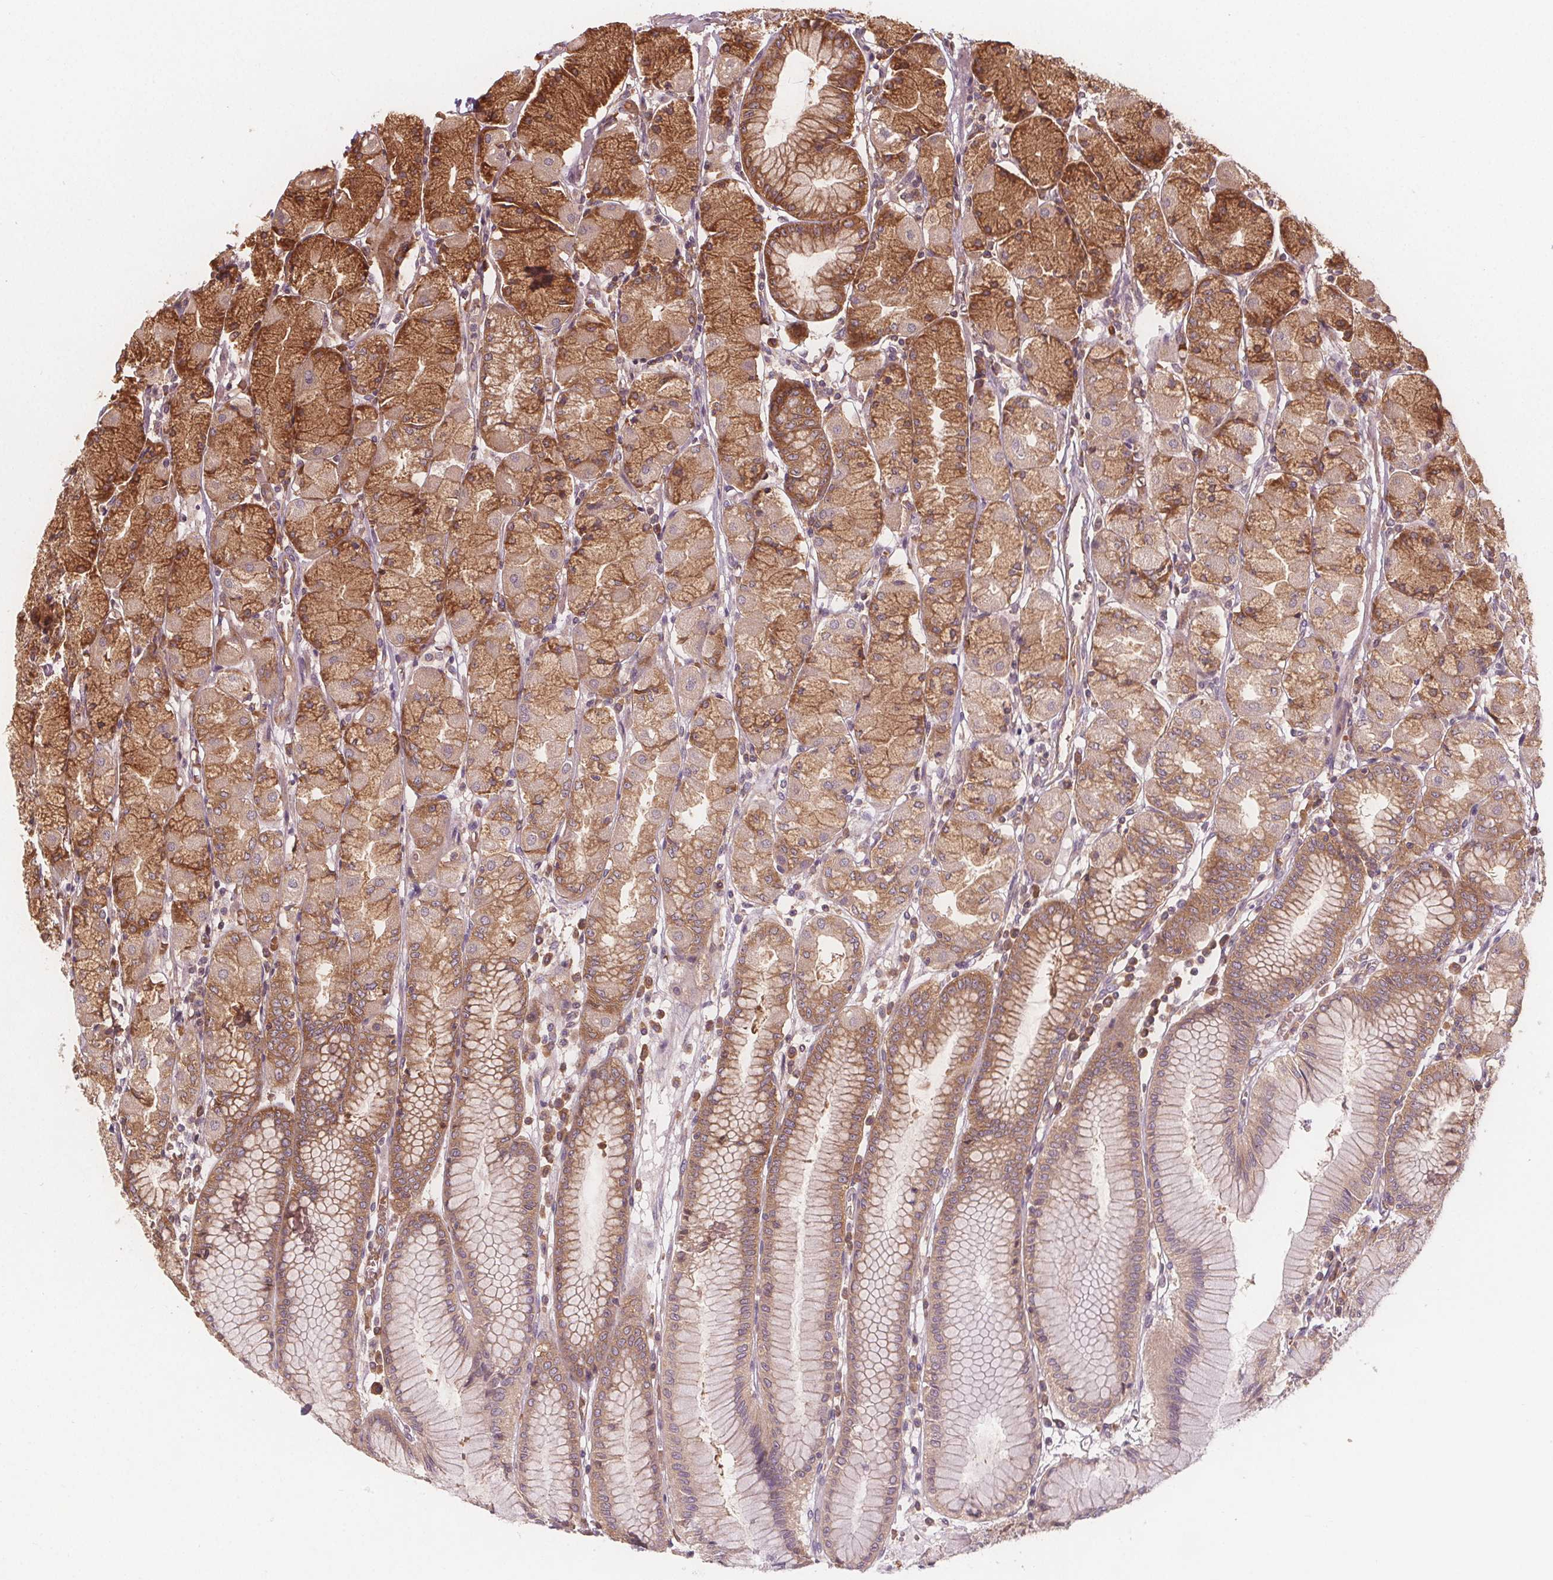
{"staining": {"intensity": "moderate", "quantity": ">75%", "location": "cytoplasmic/membranous"}, "tissue": "stomach", "cell_type": "Glandular cells", "image_type": "normal", "snomed": [{"axis": "morphology", "description": "Normal tissue, NOS"}, {"axis": "topography", "description": "Stomach, upper"}], "caption": "High-magnification brightfield microscopy of normal stomach stained with DAB (3,3'-diaminobenzidine) (brown) and counterstained with hematoxylin (blue). glandular cells exhibit moderate cytoplasmic/membranous expression is present in about>75% of cells. The protein of interest is stained brown, and the nuclei are stained in blue (DAB IHC with brightfield microscopy, high magnification).", "gene": "EIF3D", "patient": {"sex": "male", "age": 69}}